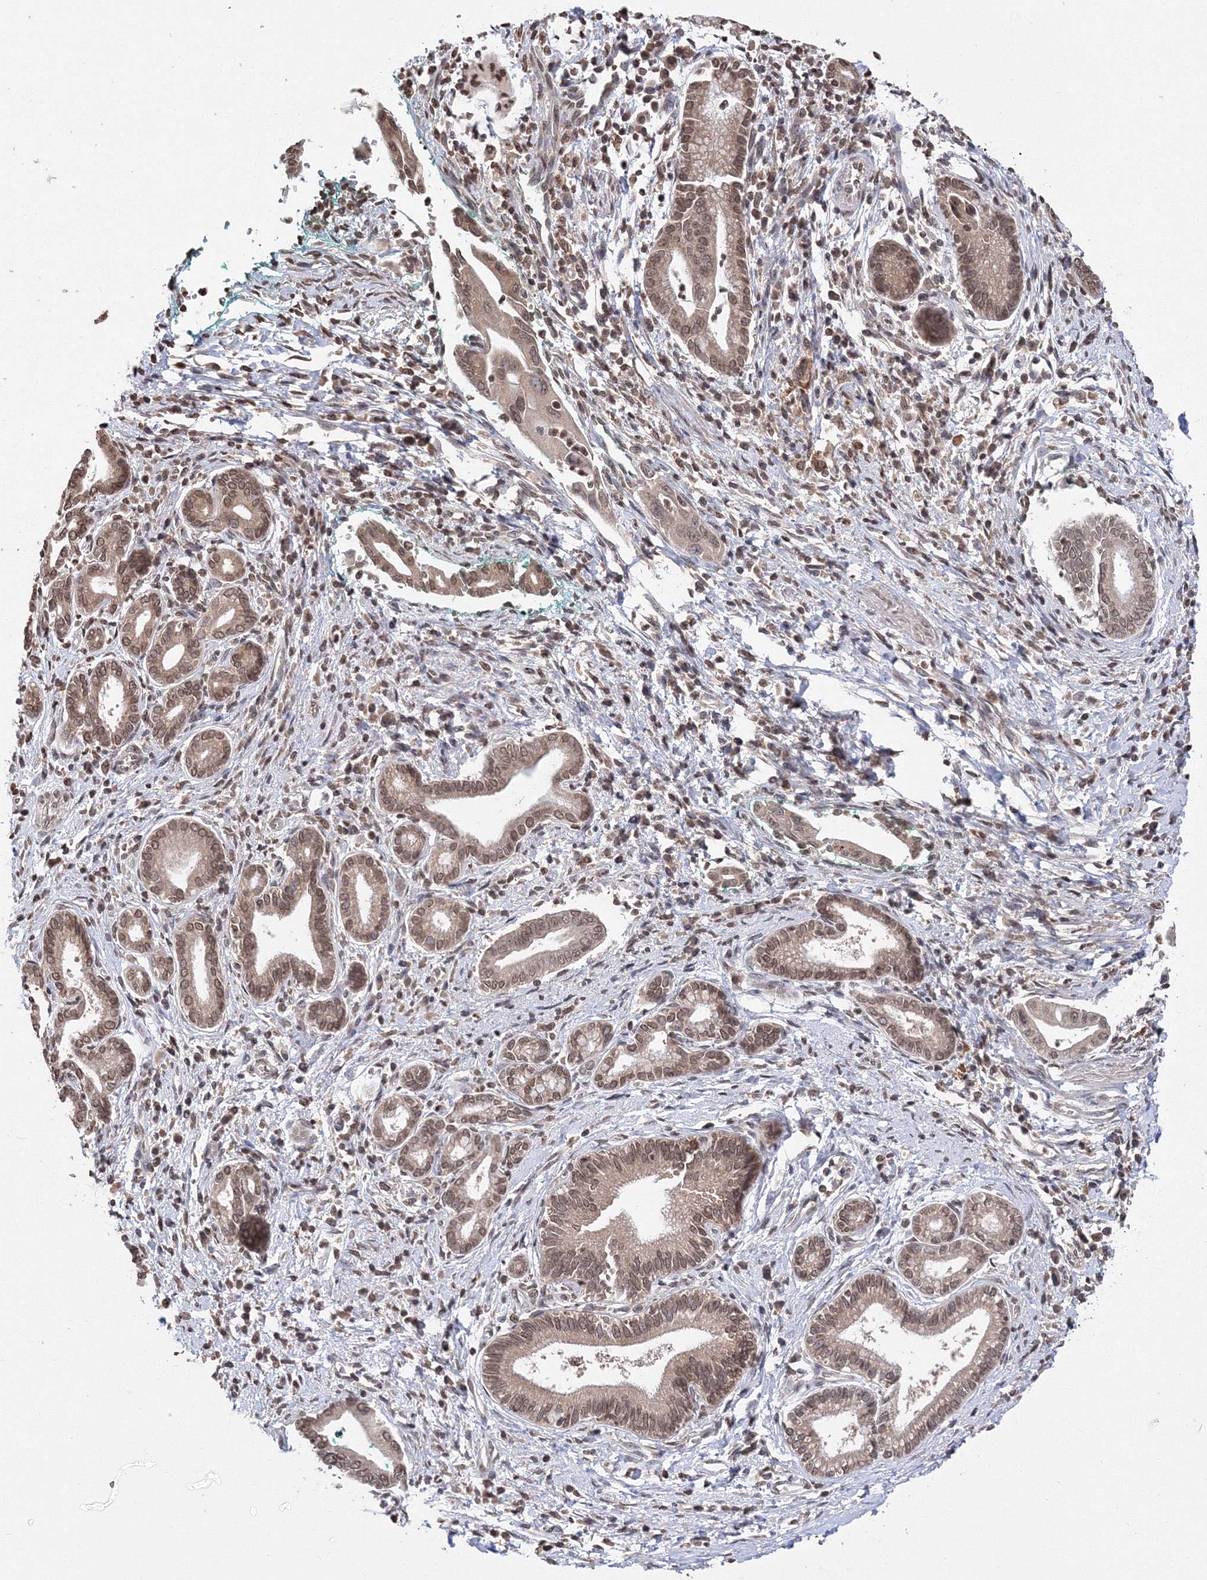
{"staining": {"intensity": "moderate", "quantity": ">75%", "location": "cytoplasmic/membranous,nuclear"}, "tissue": "pancreatic cancer", "cell_type": "Tumor cells", "image_type": "cancer", "snomed": [{"axis": "morphology", "description": "Adenocarcinoma, NOS"}, {"axis": "topography", "description": "Pancreas"}], "caption": "Immunohistochemistry (IHC) of human pancreatic cancer (adenocarcinoma) exhibits medium levels of moderate cytoplasmic/membranous and nuclear expression in approximately >75% of tumor cells.", "gene": "GPN1", "patient": {"sex": "male", "age": 78}}